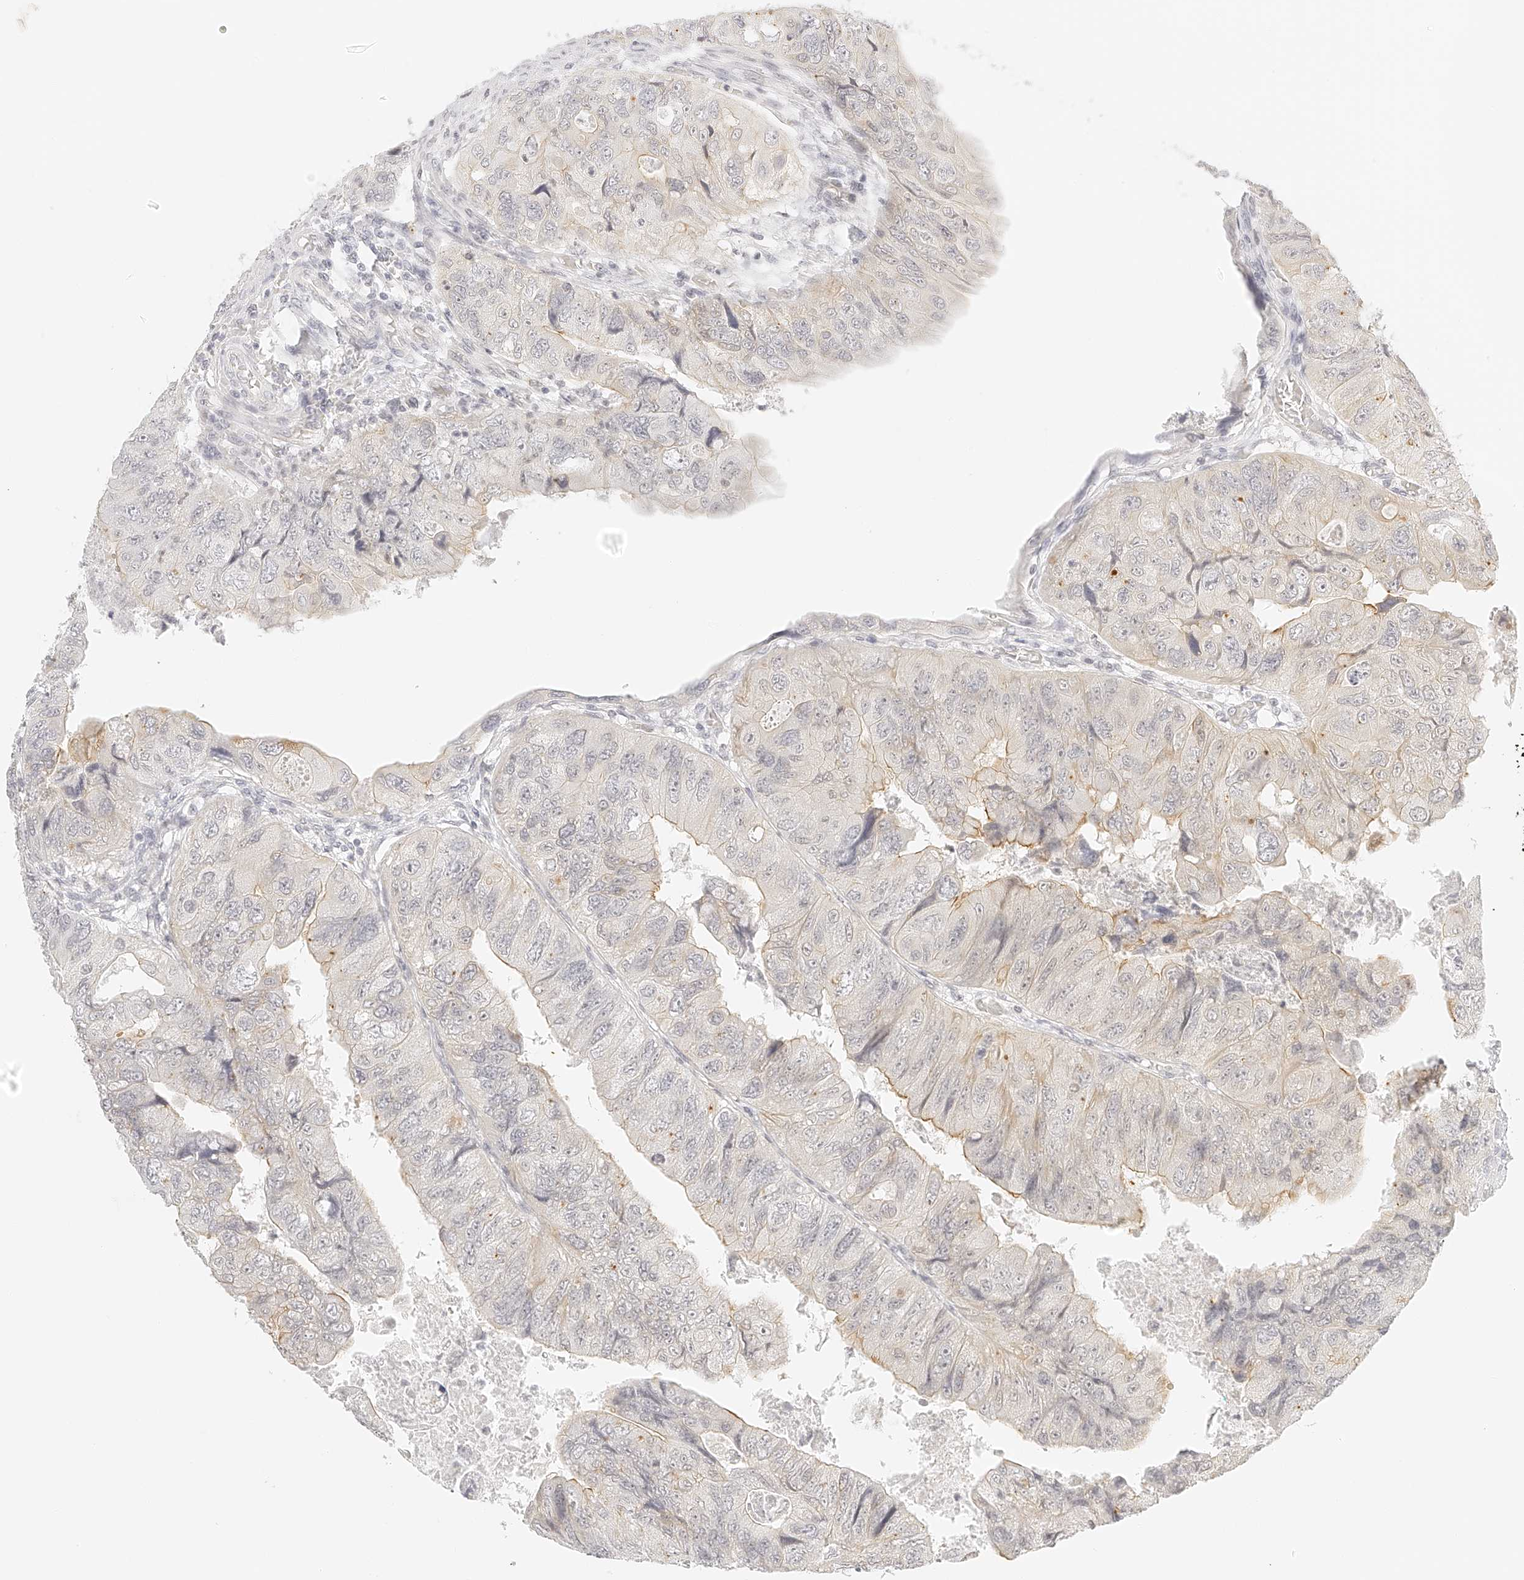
{"staining": {"intensity": "weak", "quantity": "<25%", "location": "cytoplasmic/membranous"}, "tissue": "colorectal cancer", "cell_type": "Tumor cells", "image_type": "cancer", "snomed": [{"axis": "morphology", "description": "Adenocarcinoma, NOS"}, {"axis": "topography", "description": "Rectum"}], "caption": "There is no significant positivity in tumor cells of colorectal adenocarcinoma.", "gene": "ZFP69", "patient": {"sex": "male", "age": 63}}